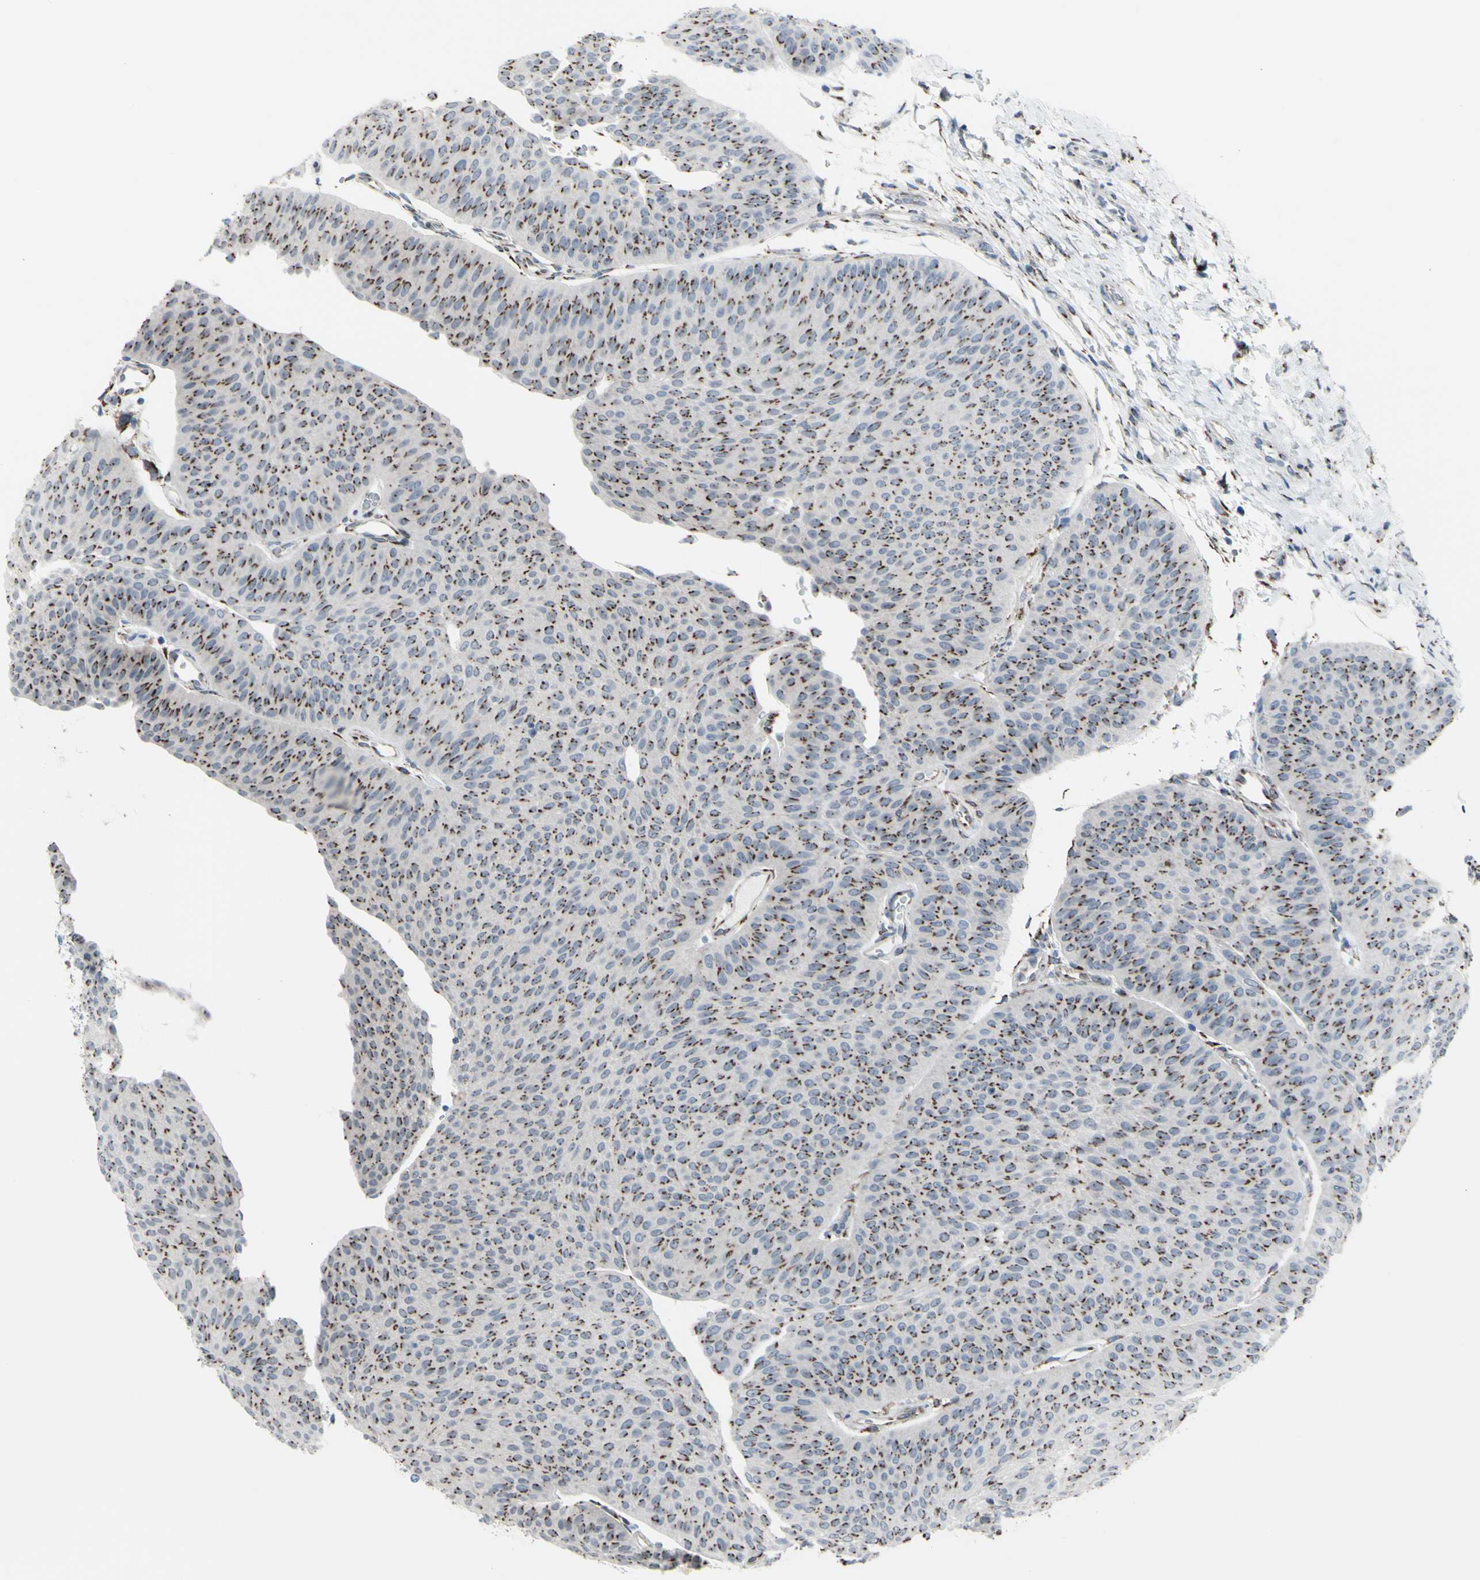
{"staining": {"intensity": "strong", "quantity": ">75%", "location": "cytoplasmic/membranous"}, "tissue": "urothelial cancer", "cell_type": "Tumor cells", "image_type": "cancer", "snomed": [{"axis": "morphology", "description": "Urothelial carcinoma, Low grade"}, {"axis": "topography", "description": "Urinary bladder"}], "caption": "Tumor cells reveal high levels of strong cytoplasmic/membranous positivity in about >75% of cells in human urothelial cancer.", "gene": "GLG1", "patient": {"sex": "female", "age": 60}}